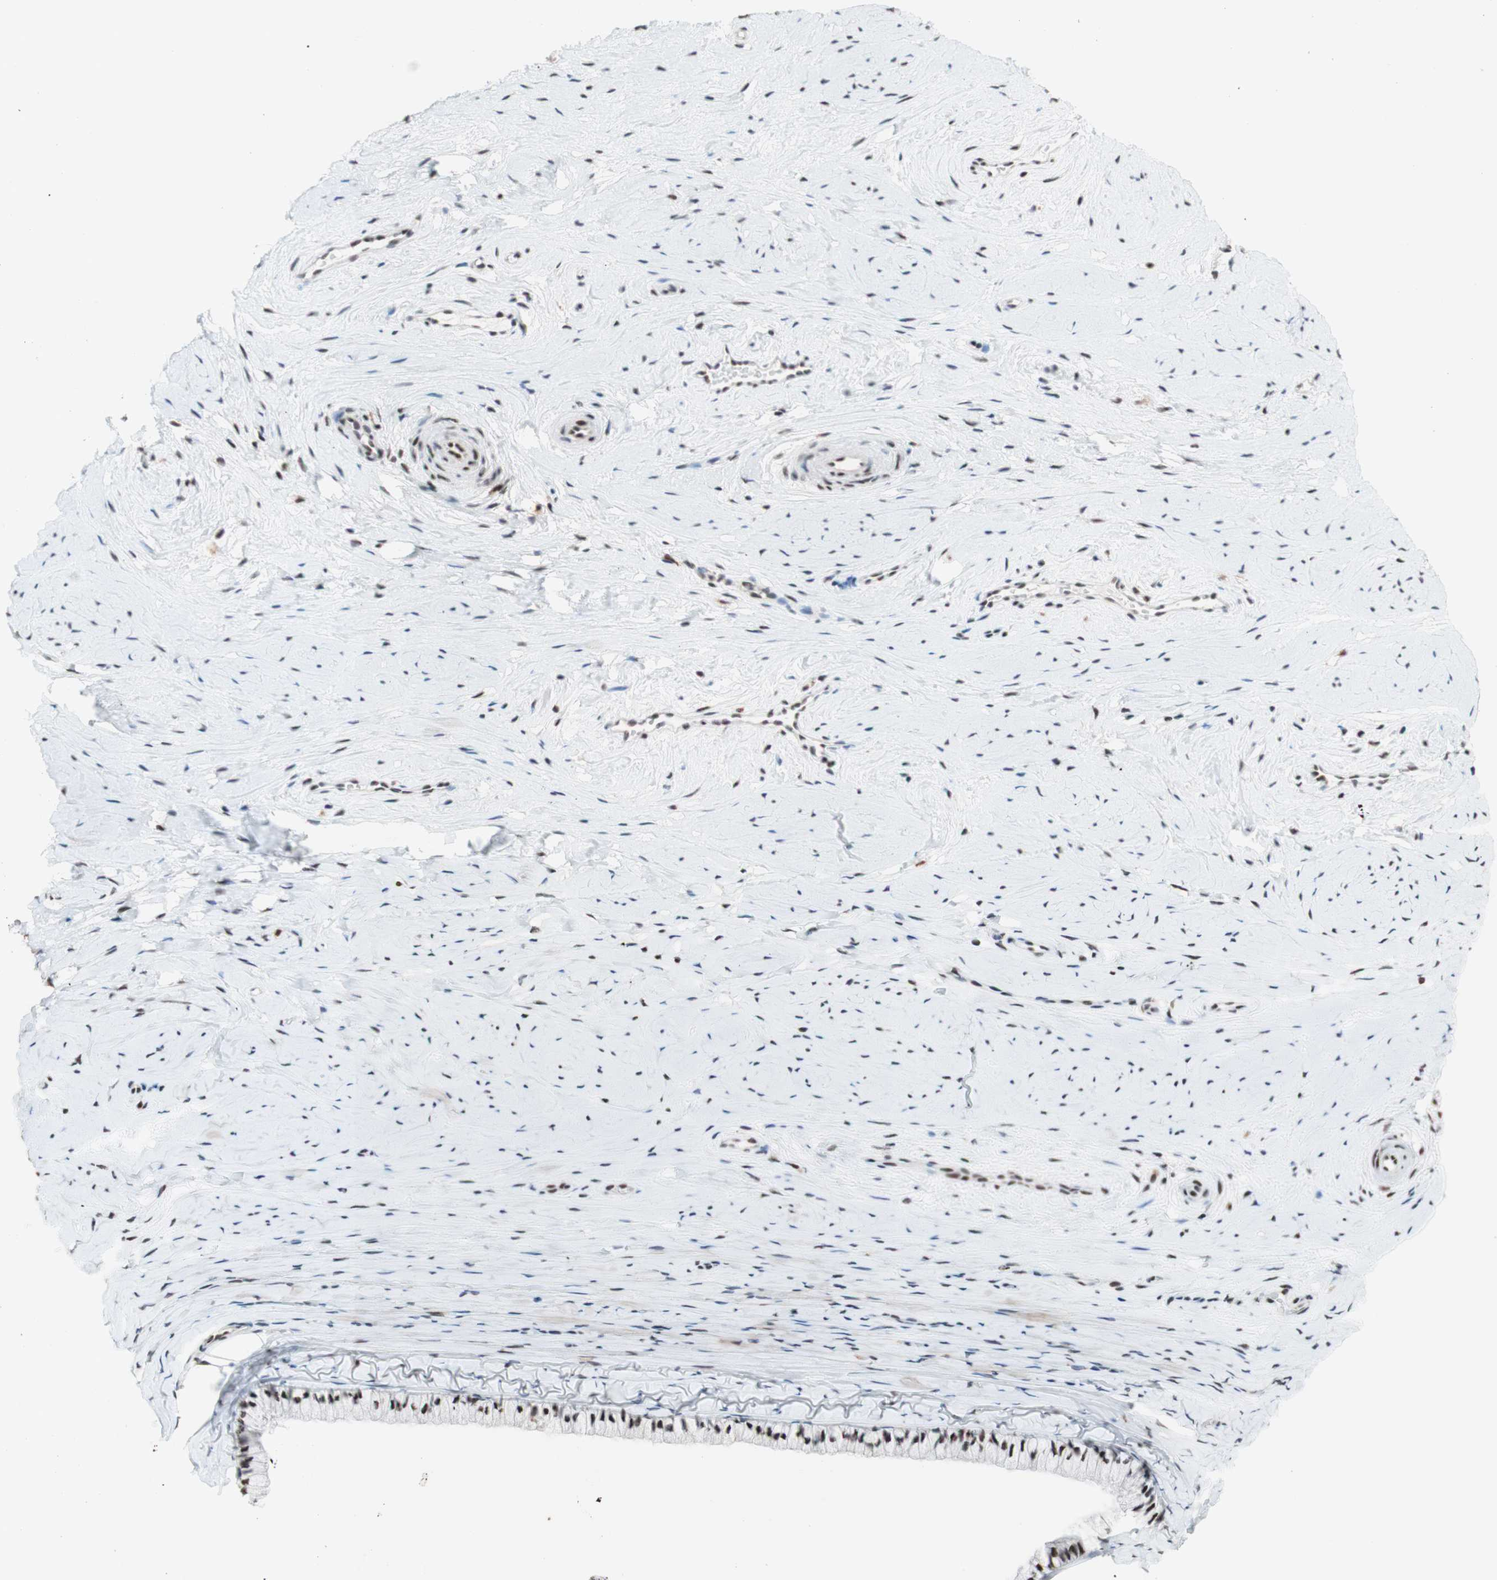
{"staining": {"intensity": "strong", "quantity": ">75%", "location": "nuclear"}, "tissue": "cervix", "cell_type": "Glandular cells", "image_type": "normal", "snomed": [{"axis": "morphology", "description": "Normal tissue, NOS"}, {"axis": "topography", "description": "Cervix"}], "caption": "Immunohistochemistry image of benign cervix: human cervix stained using IHC exhibits high levels of strong protein expression localized specifically in the nuclear of glandular cells, appearing as a nuclear brown color.", "gene": "PRPF19", "patient": {"sex": "female", "age": 39}}